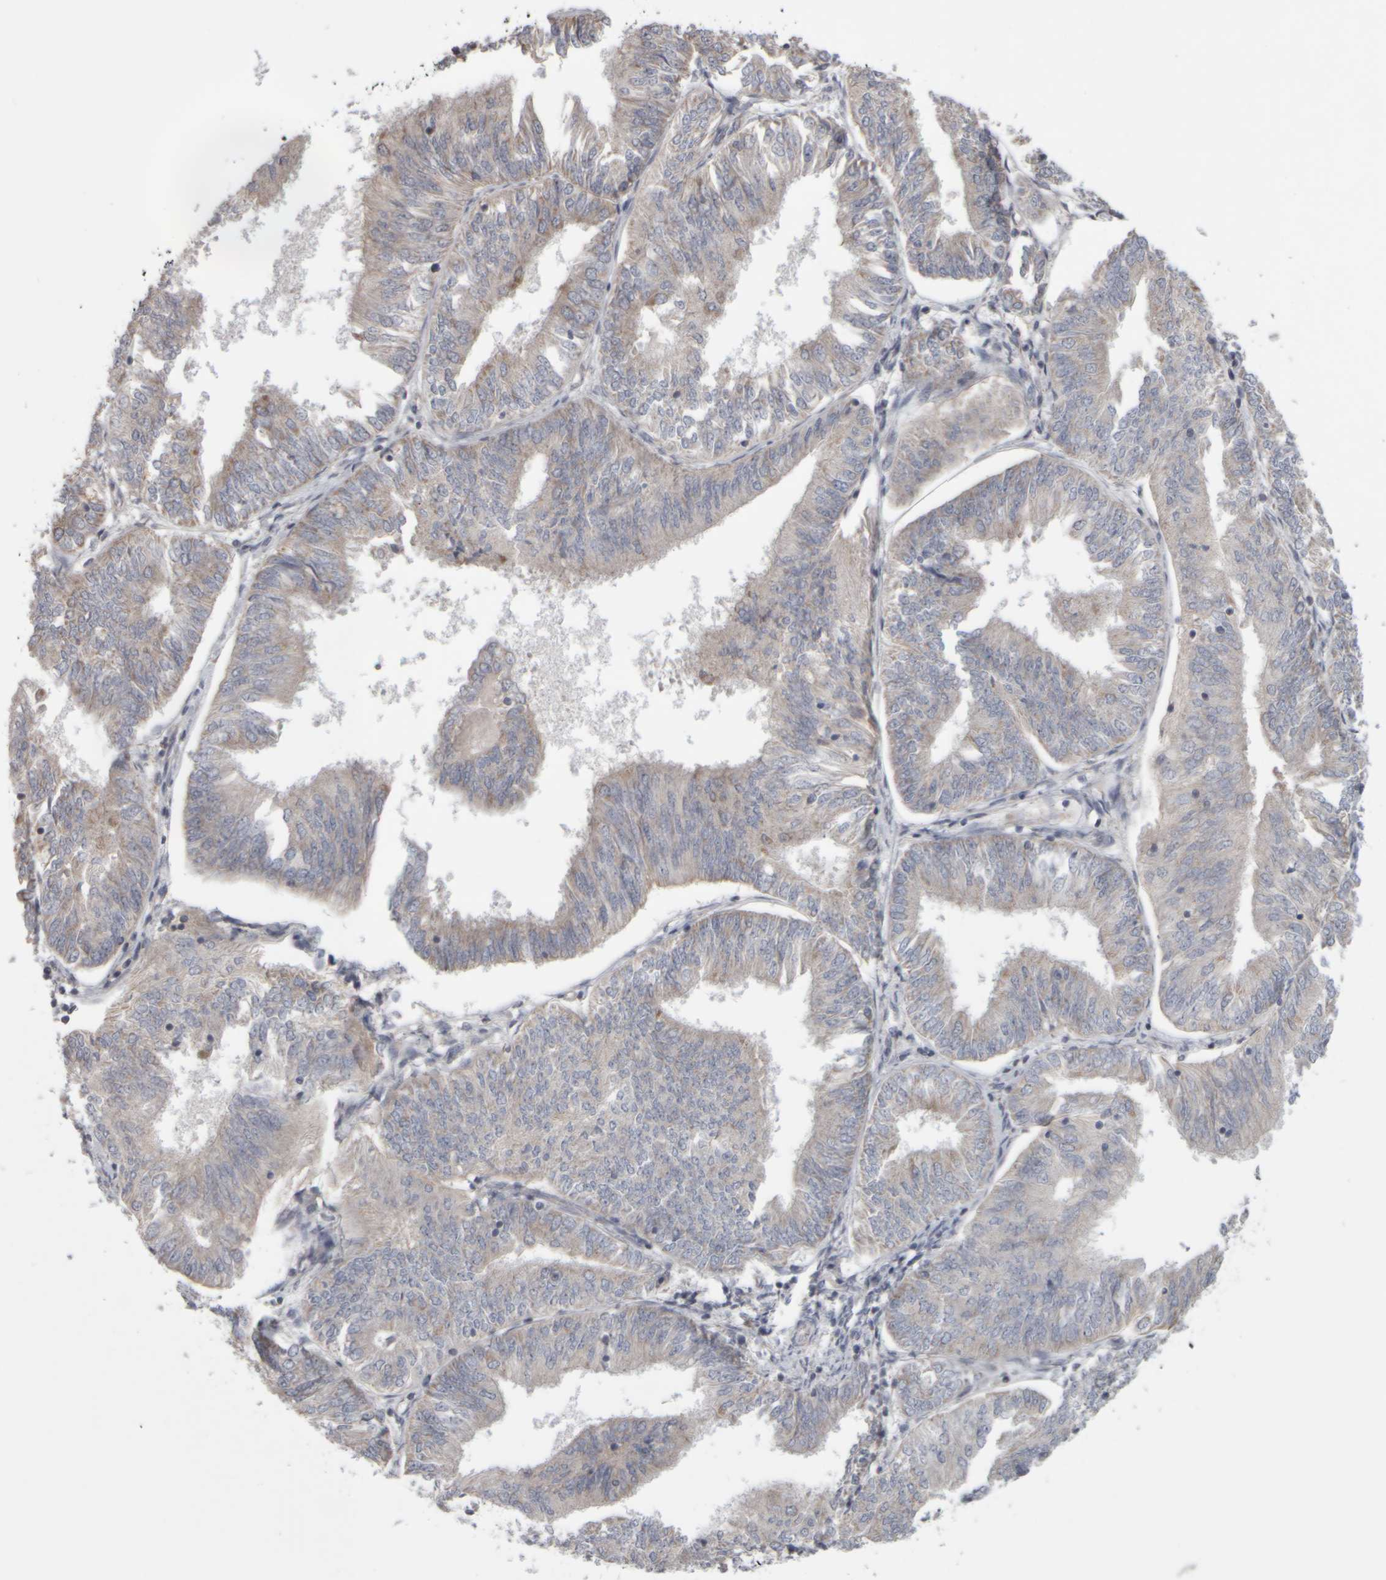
{"staining": {"intensity": "weak", "quantity": "<25%", "location": "cytoplasmic/membranous"}, "tissue": "endometrial cancer", "cell_type": "Tumor cells", "image_type": "cancer", "snomed": [{"axis": "morphology", "description": "Adenocarcinoma, NOS"}, {"axis": "topography", "description": "Endometrium"}], "caption": "IHC photomicrograph of neoplastic tissue: human endometrial adenocarcinoma stained with DAB shows no significant protein positivity in tumor cells. (DAB immunohistochemistry (IHC), high magnification).", "gene": "SCO1", "patient": {"sex": "female", "age": 58}}